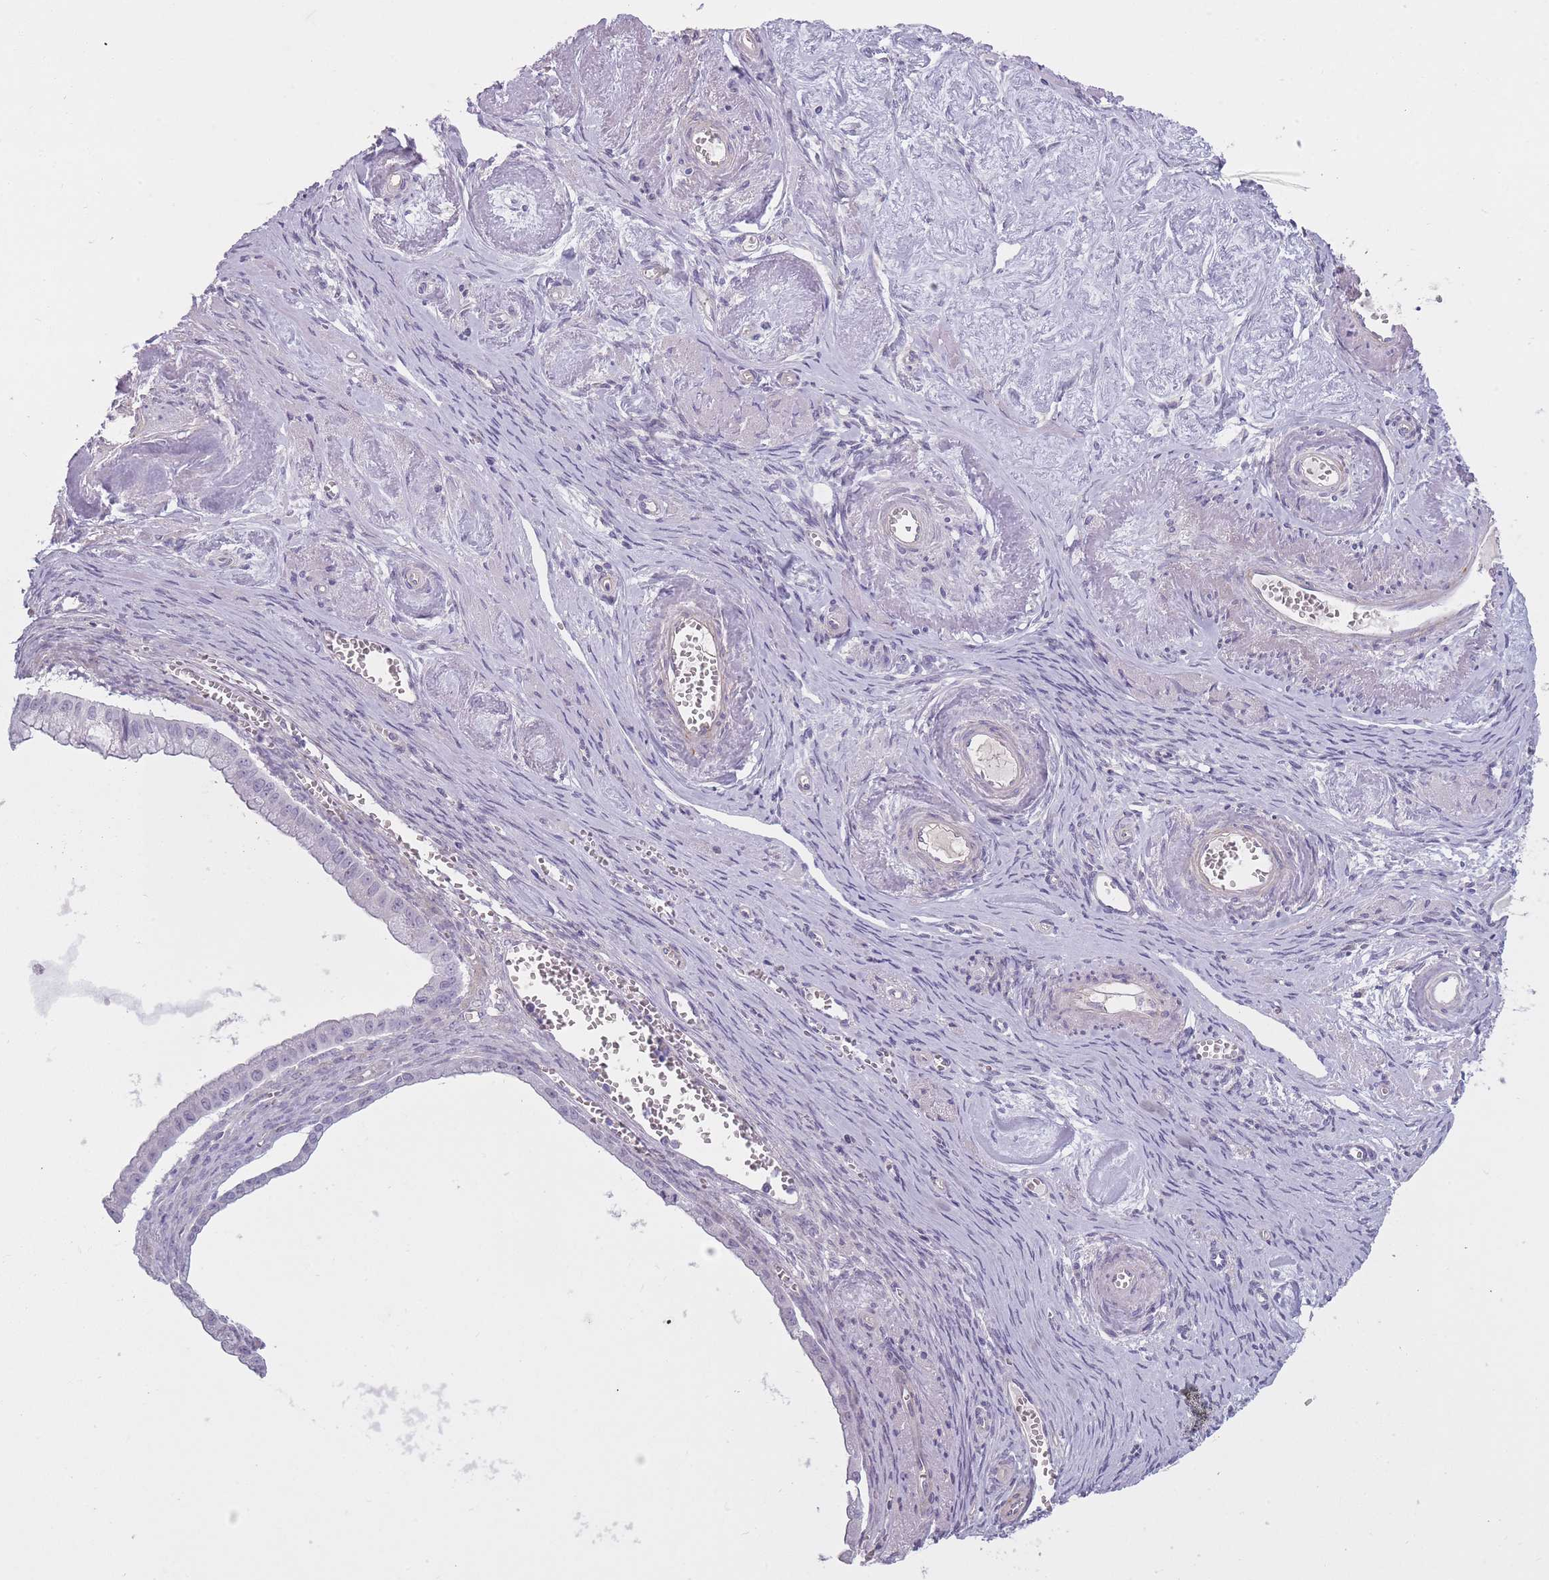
{"staining": {"intensity": "negative", "quantity": "none", "location": "none"}, "tissue": "ovarian cancer", "cell_type": "Tumor cells", "image_type": "cancer", "snomed": [{"axis": "morphology", "description": "Cystadenocarcinoma, mucinous, NOS"}, {"axis": "topography", "description": "Ovary"}], "caption": "The IHC micrograph has no significant positivity in tumor cells of mucinous cystadenocarcinoma (ovarian) tissue.", "gene": "PGRMC2", "patient": {"sex": "female", "age": 59}}